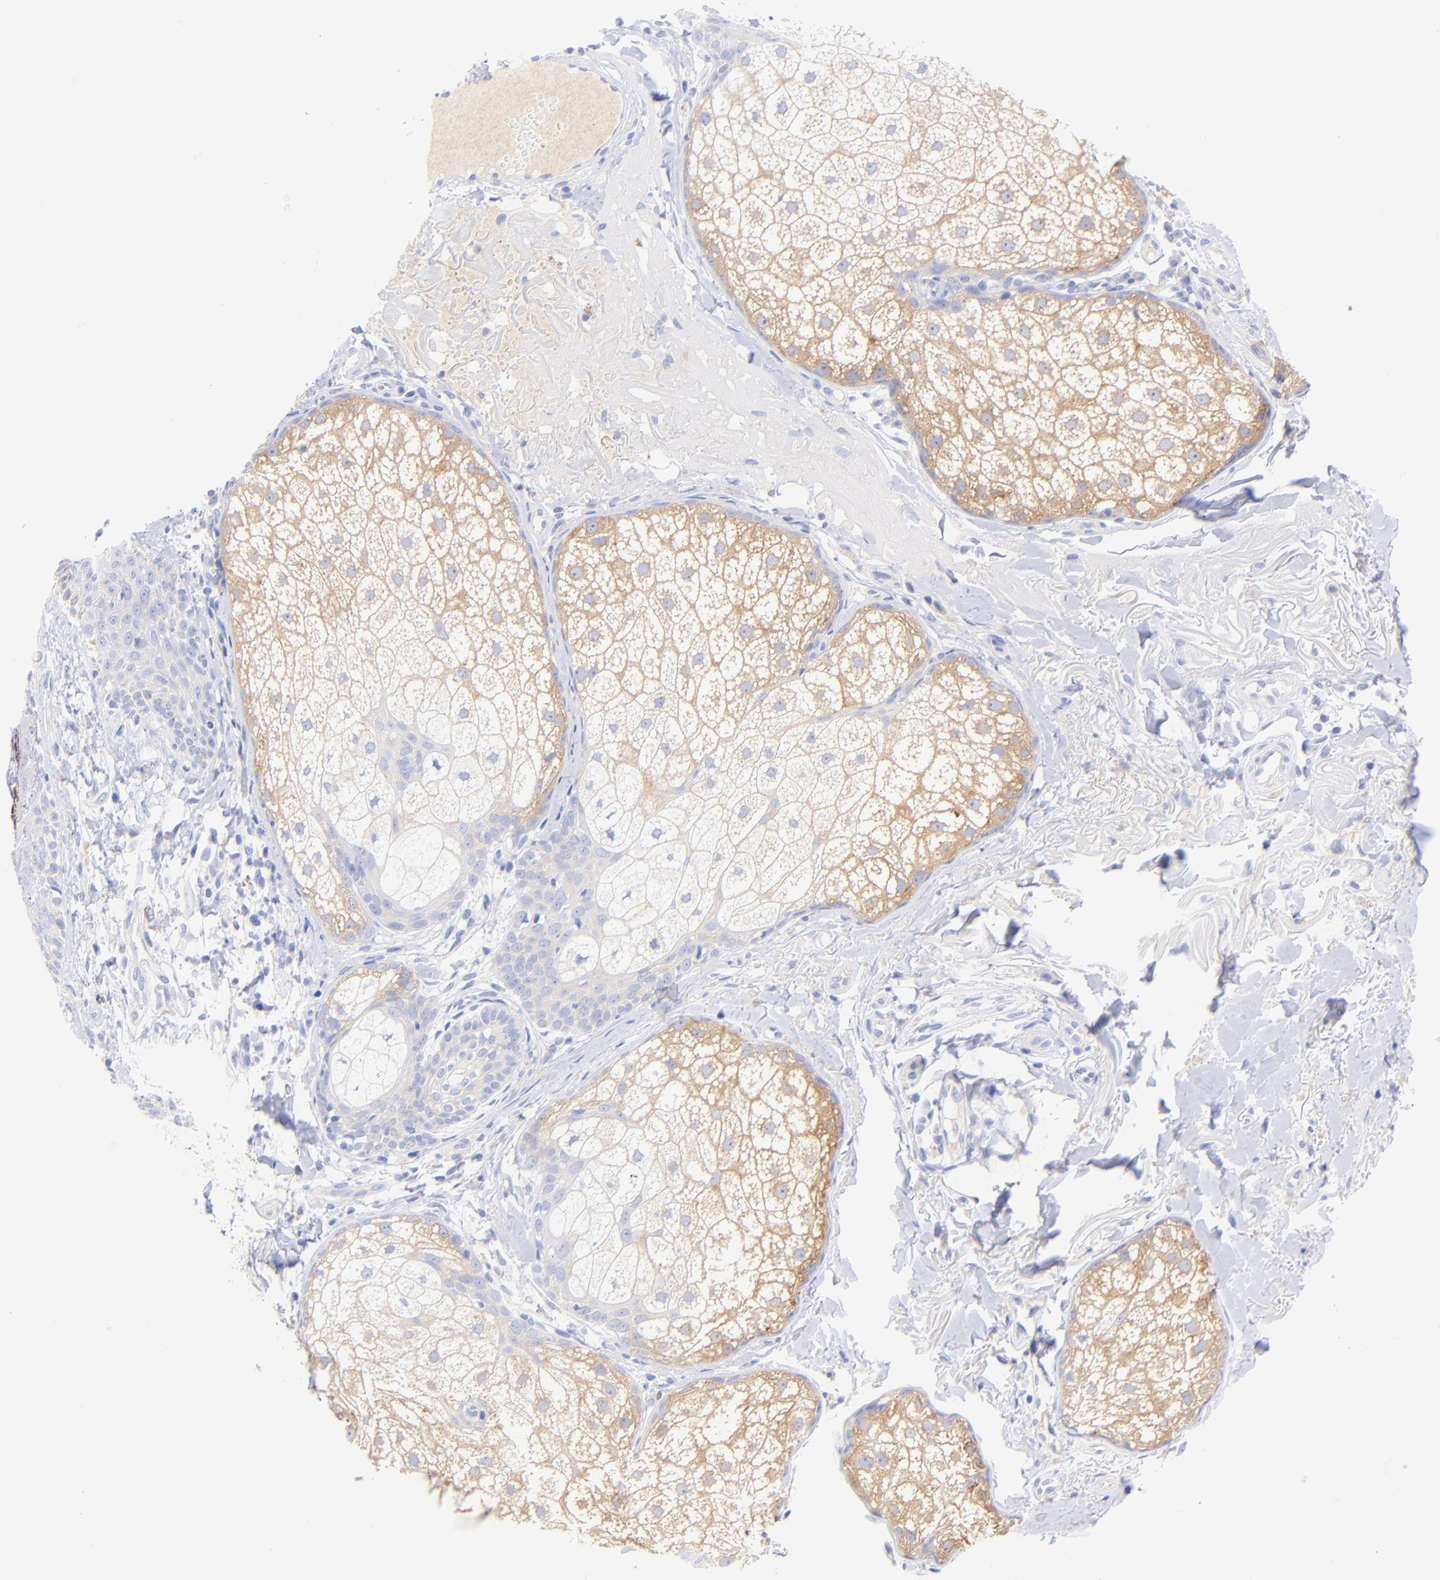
{"staining": {"intensity": "moderate", "quantity": "25%-75%", "location": "cytoplasmic/membranous"}, "tissue": "skin cancer", "cell_type": "Tumor cells", "image_type": "cancer", "snomed": [{"axis": "morphology", "description": "Basal cell carcinoma"}, {"axis": "topography", "description": "Skin"}], "caption": "Immunohistochemical staining of skin cancer (basal cell carcinoma) shows moderate cytoplasmic/membranous protein expression in about 25%-75% of tumor cells.", "gene": "GPHN", "patient": {"sex": "male", "age": 74}}